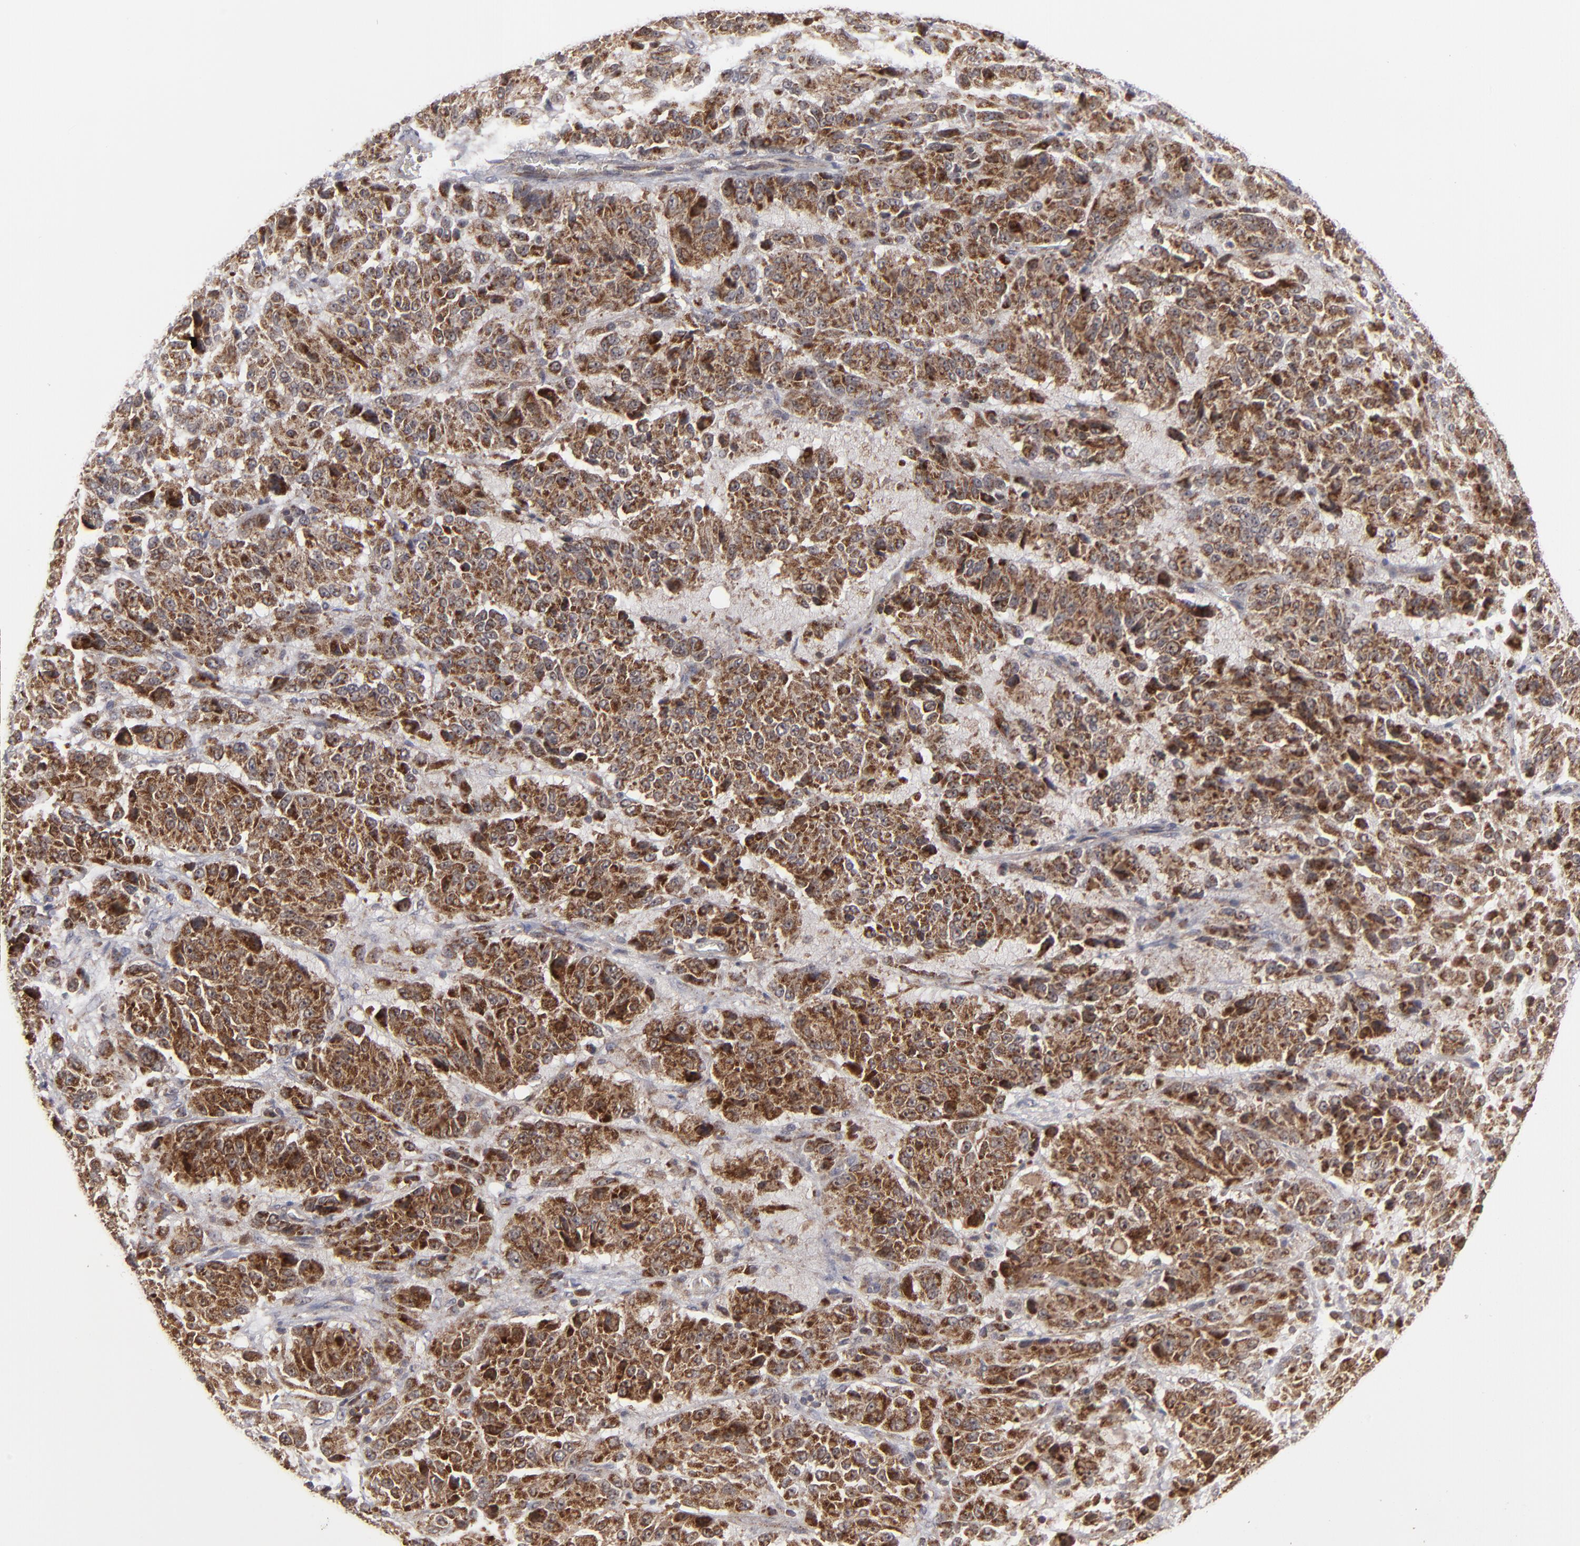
{"staining": {"intensity": "strong", "quantity": ">75%", "location": "cytoplasmic/membranous"}, "tissue": "melanoma", "cell_type": "Tumor cells", "image_type": "cancer", "snomed": [{"axis": "morphology", "description": "Malignant melanoma, Metastatic site"}, {"axis": "topography", "description": "Lung"}], "caption": "Immunohistochemical staining of melanoma demonstrates high levels of strong cytoplasmic/membranous protein expression in about >75% of tumor cells.", "gene": "GLCCI1", "patient": {"sex": "male", "age": 64}}